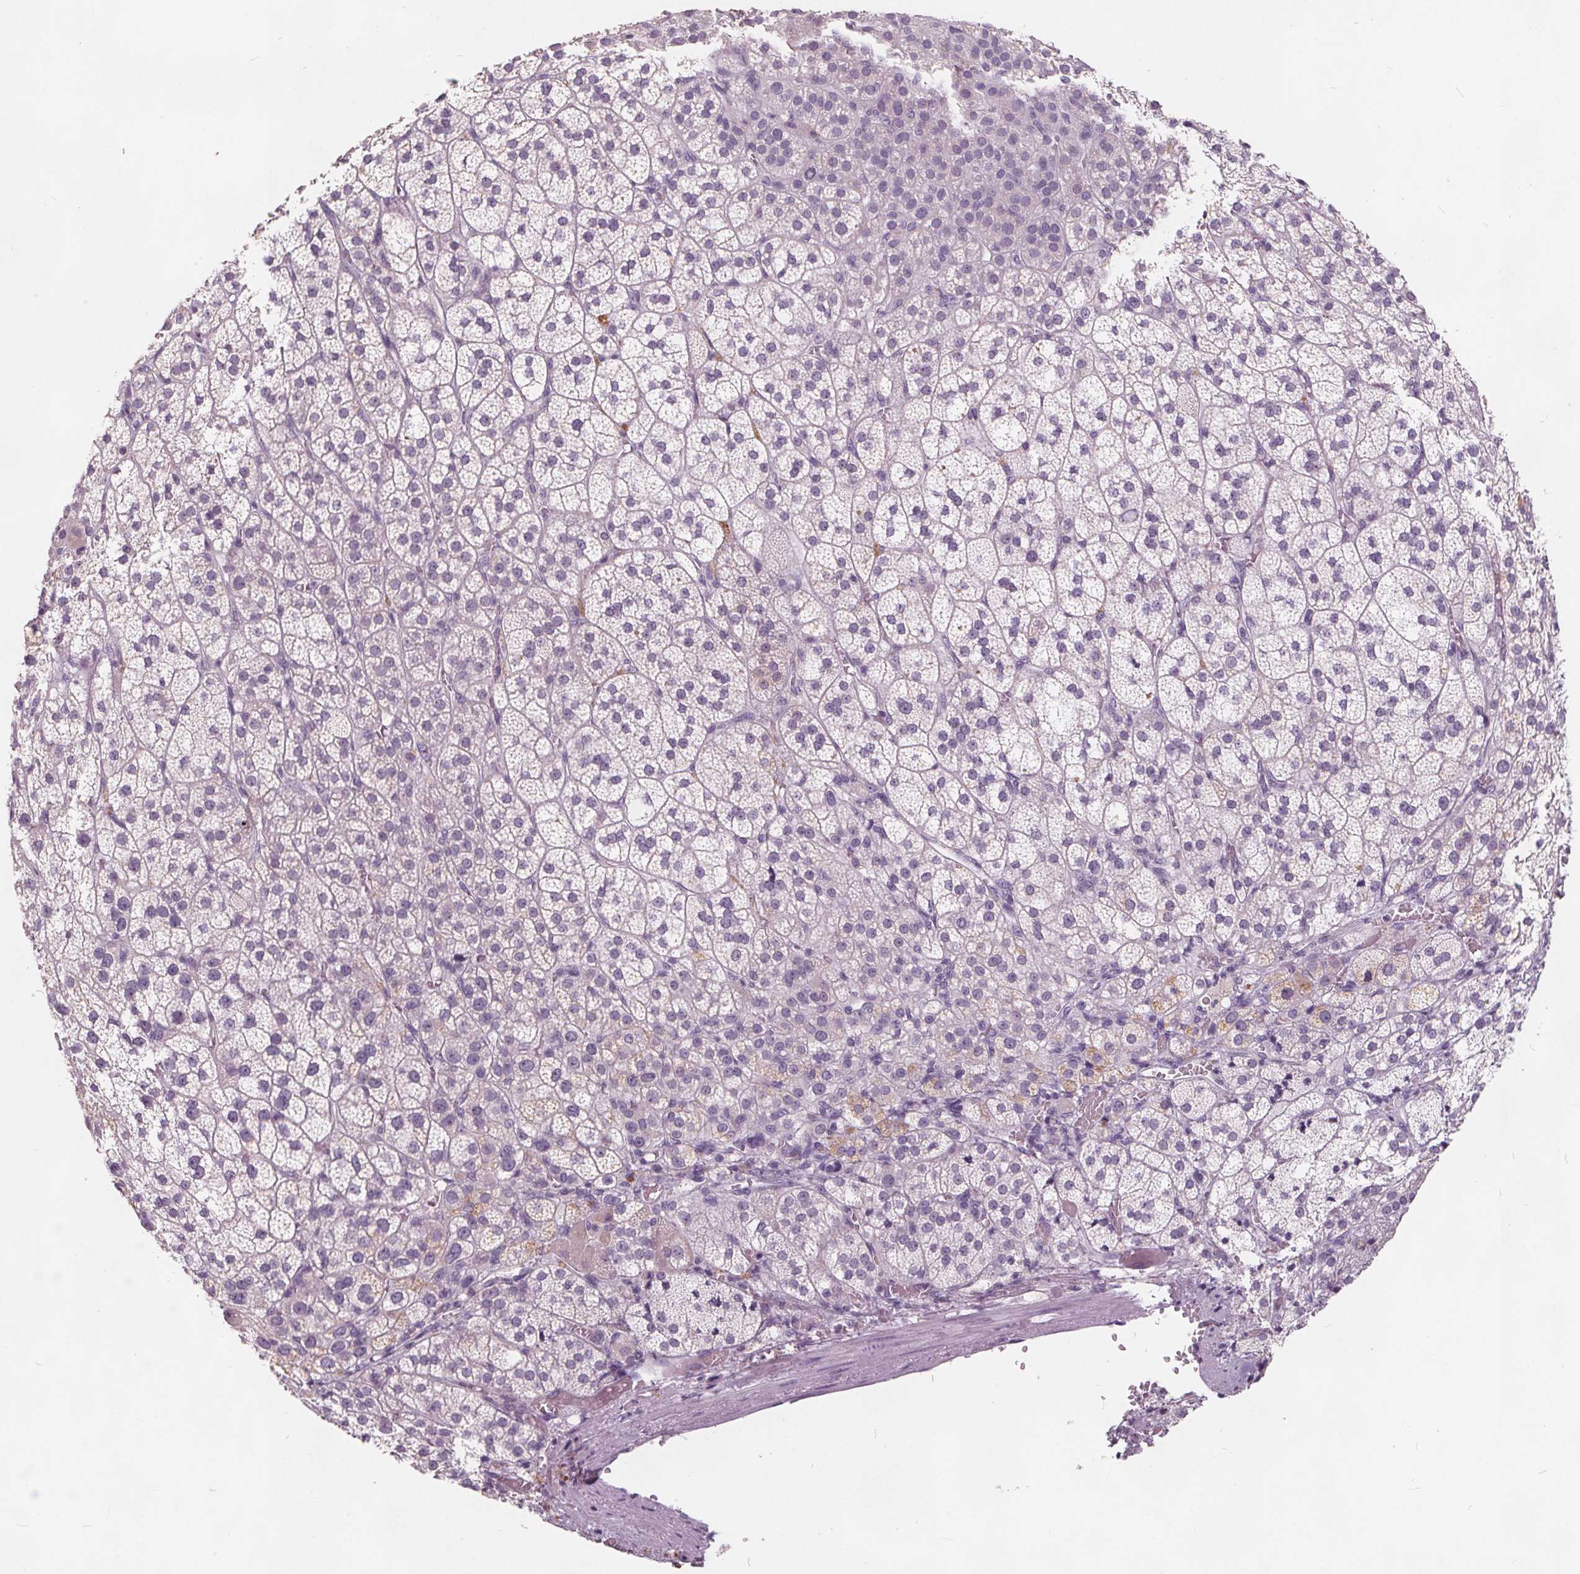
{"staining": {"intensity": "moderate", "quantity": "<25%", "location": "cytoplasmic/membranous"}, "tissue": "adrenal gland", "cell_type": "Glandular cells", "image_type": "normal", "snomed": [{"axis": "morphology", "description": "Normal tissue, NOS"}, {"axis": "topography", "description": "Adrenal gland"}], "caption": "An immunohistochemistry micrograph of normal tissue is shown. Protein staining in brown highlights moderate cytoplasmic/membranous positivity in adrenal gland within glandular cells. The protein of interest is shown in brown color, while the nuclei are stained blue.", "gene": "PLA2G2E", "patient": {"sex": "female", "age": 60}}